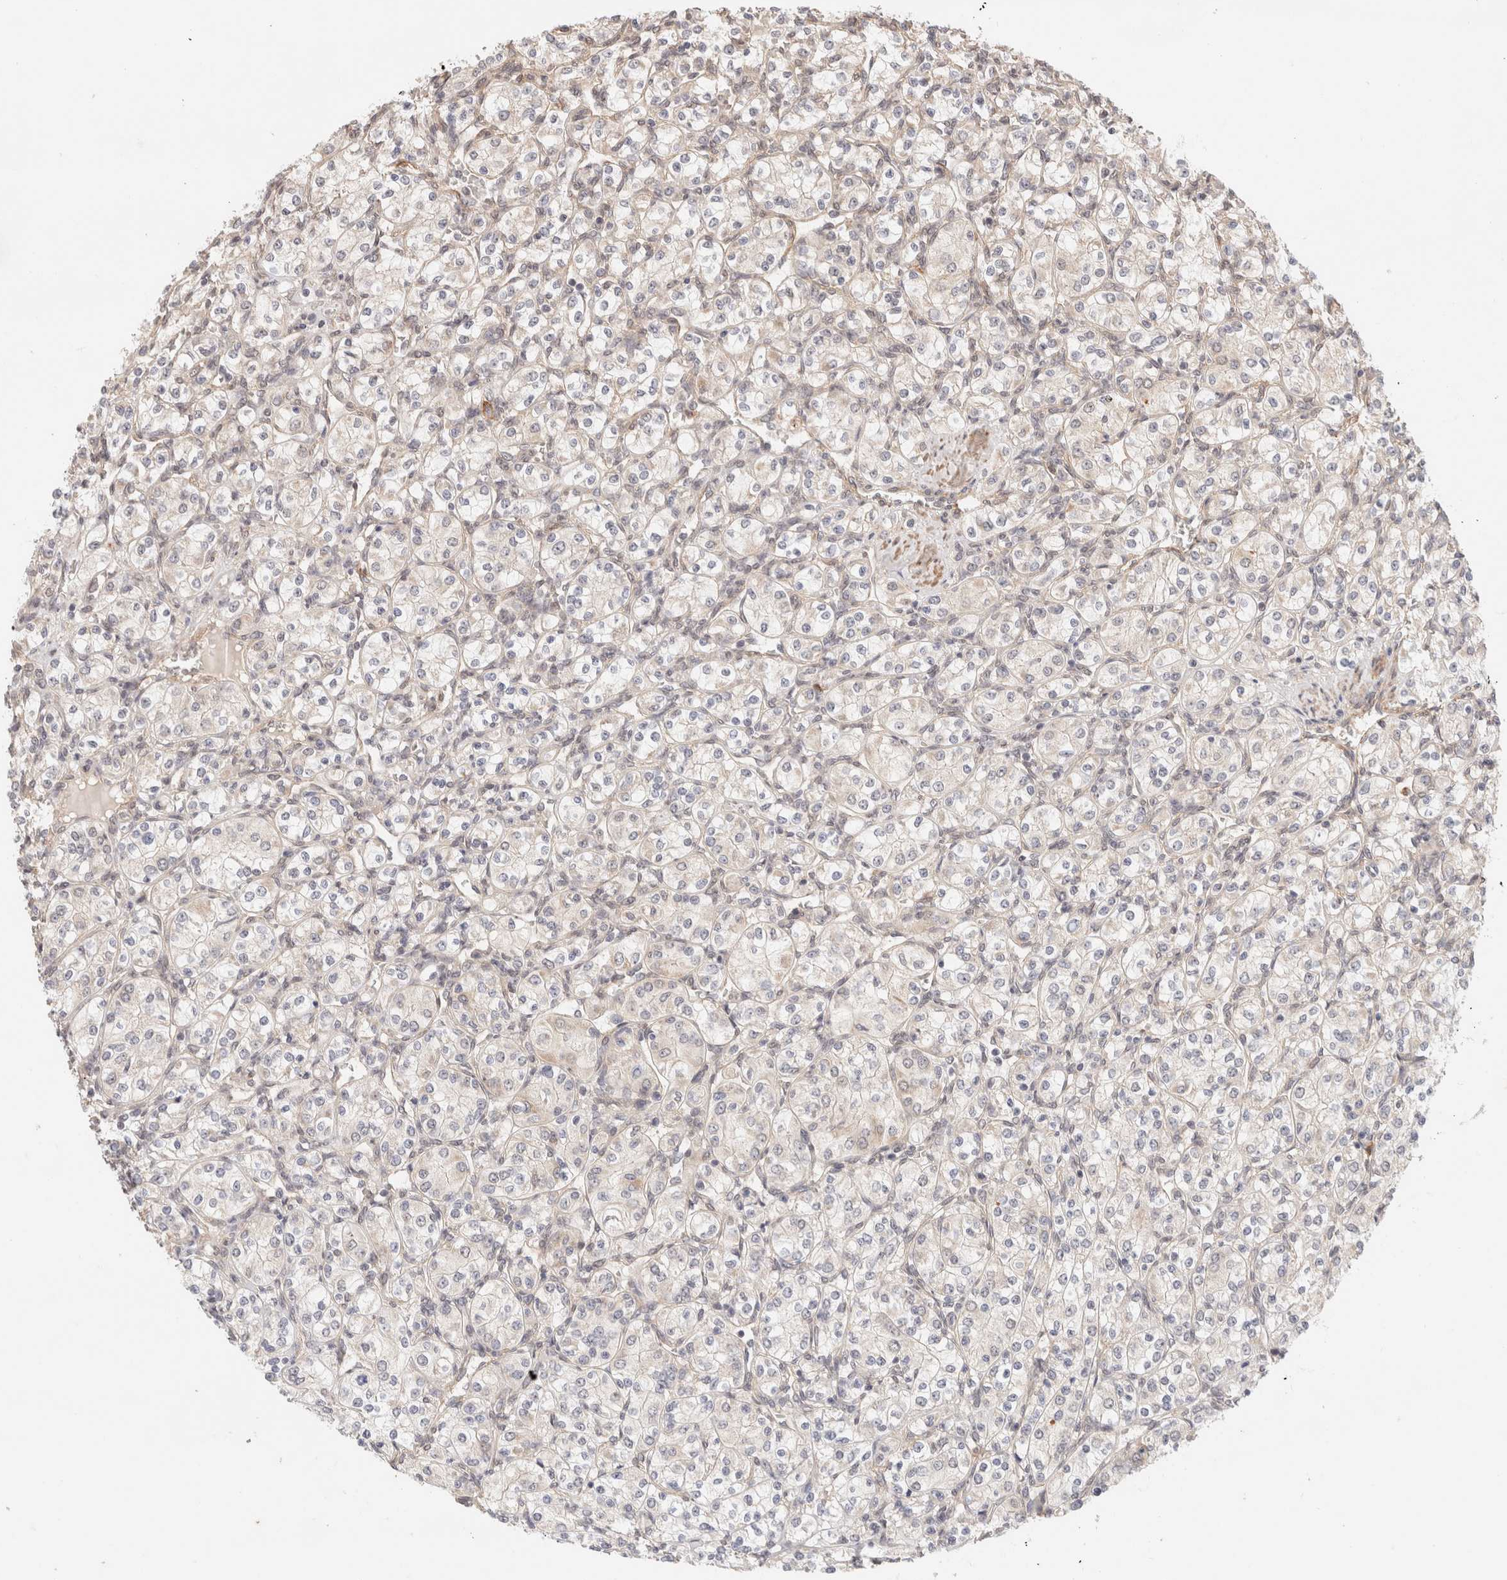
{"staining": {"intensity": "negative", "quantity": "none", "location": "none"}, "tissue": "renal cancer", "cell_type": "Tumor cells", "image_type": "cancer", "snomed": [{"axis": "morphology", "description": "Adenocarcinoma, NOS"}, {"axis": "topography", "description": "Kidney"}], "caption": "DAB (3,3'-diaminobenzidine) immunohistochemical staining of renal cancer demonstrates no significant positivity in tumor cells.", "gene": "BRPF3", "patient": {"sex": "male", "age": 77}}